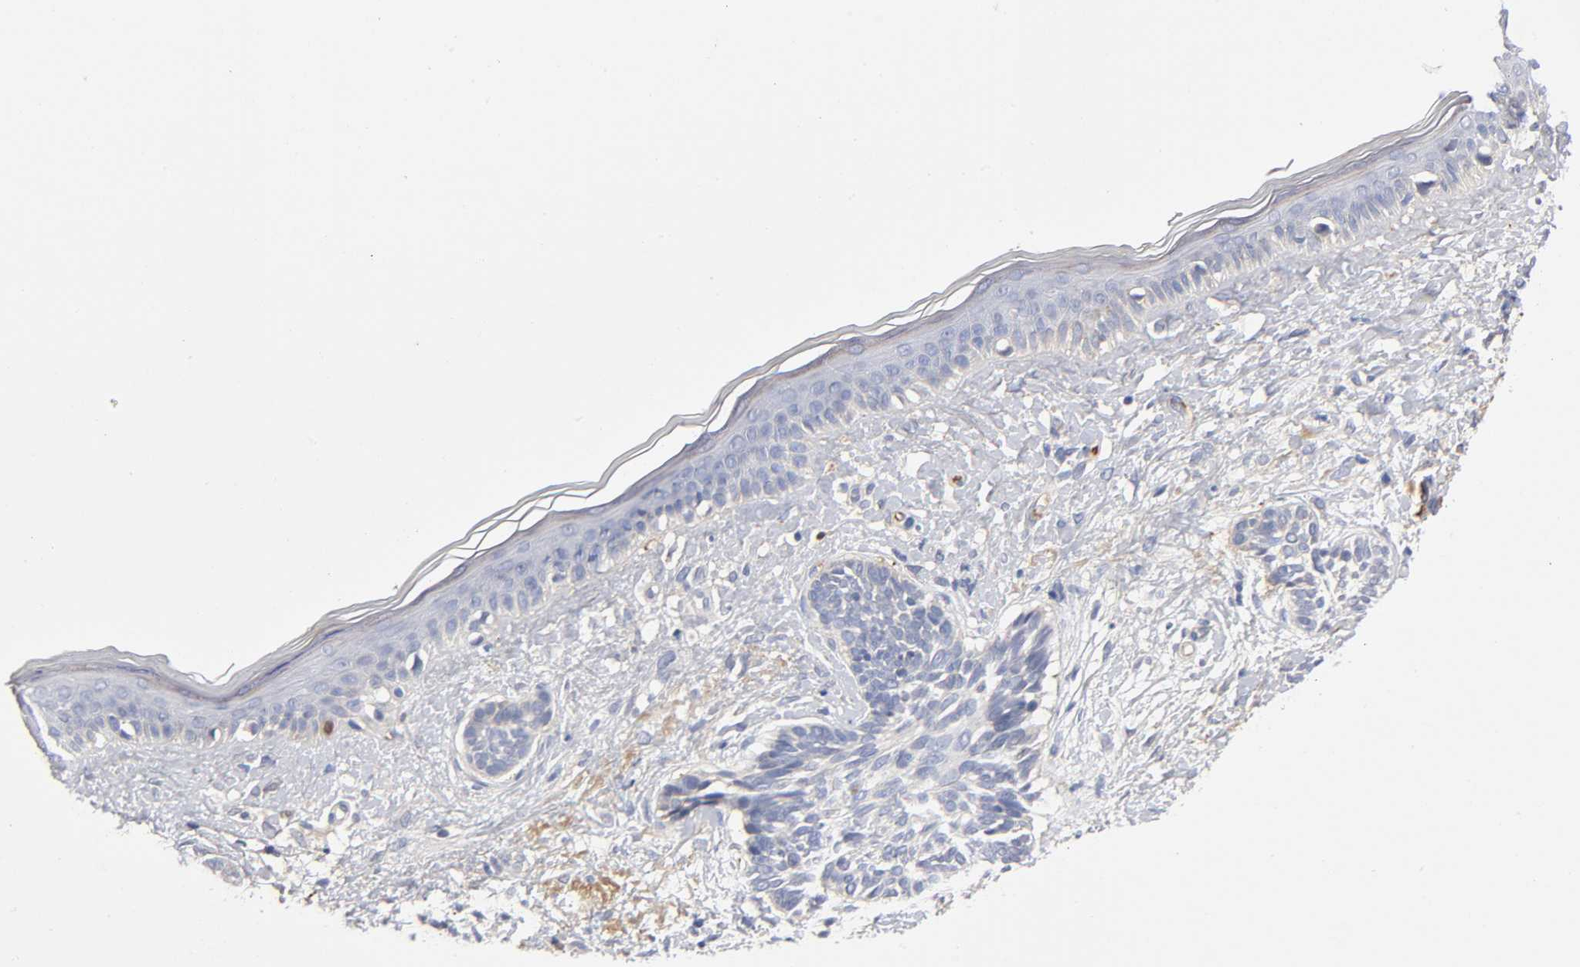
{"staining": {"intensity": "weak", "quantity": "25%-75%", "location": "cytoplasmic/membranous"}, "tissue": "skin cancer", "cell_type": "Tumor cells", "image_type": "cancer", "snomed": [{"axis": "morphology", "description": "Normal tissue, NOS"}, {"axis": "morphology", "description": "Basal cell carcinoma"}, {"axis": "topography", "description": "Skin"}], "caption": "Immunohistochemical staining of human skin cancer shows weak cytoplasmic/membranous protein staining in about 25%-75% of tumor cells.", "gene": "NOVA1", "patient": {"sex": "male", "age": 63}}